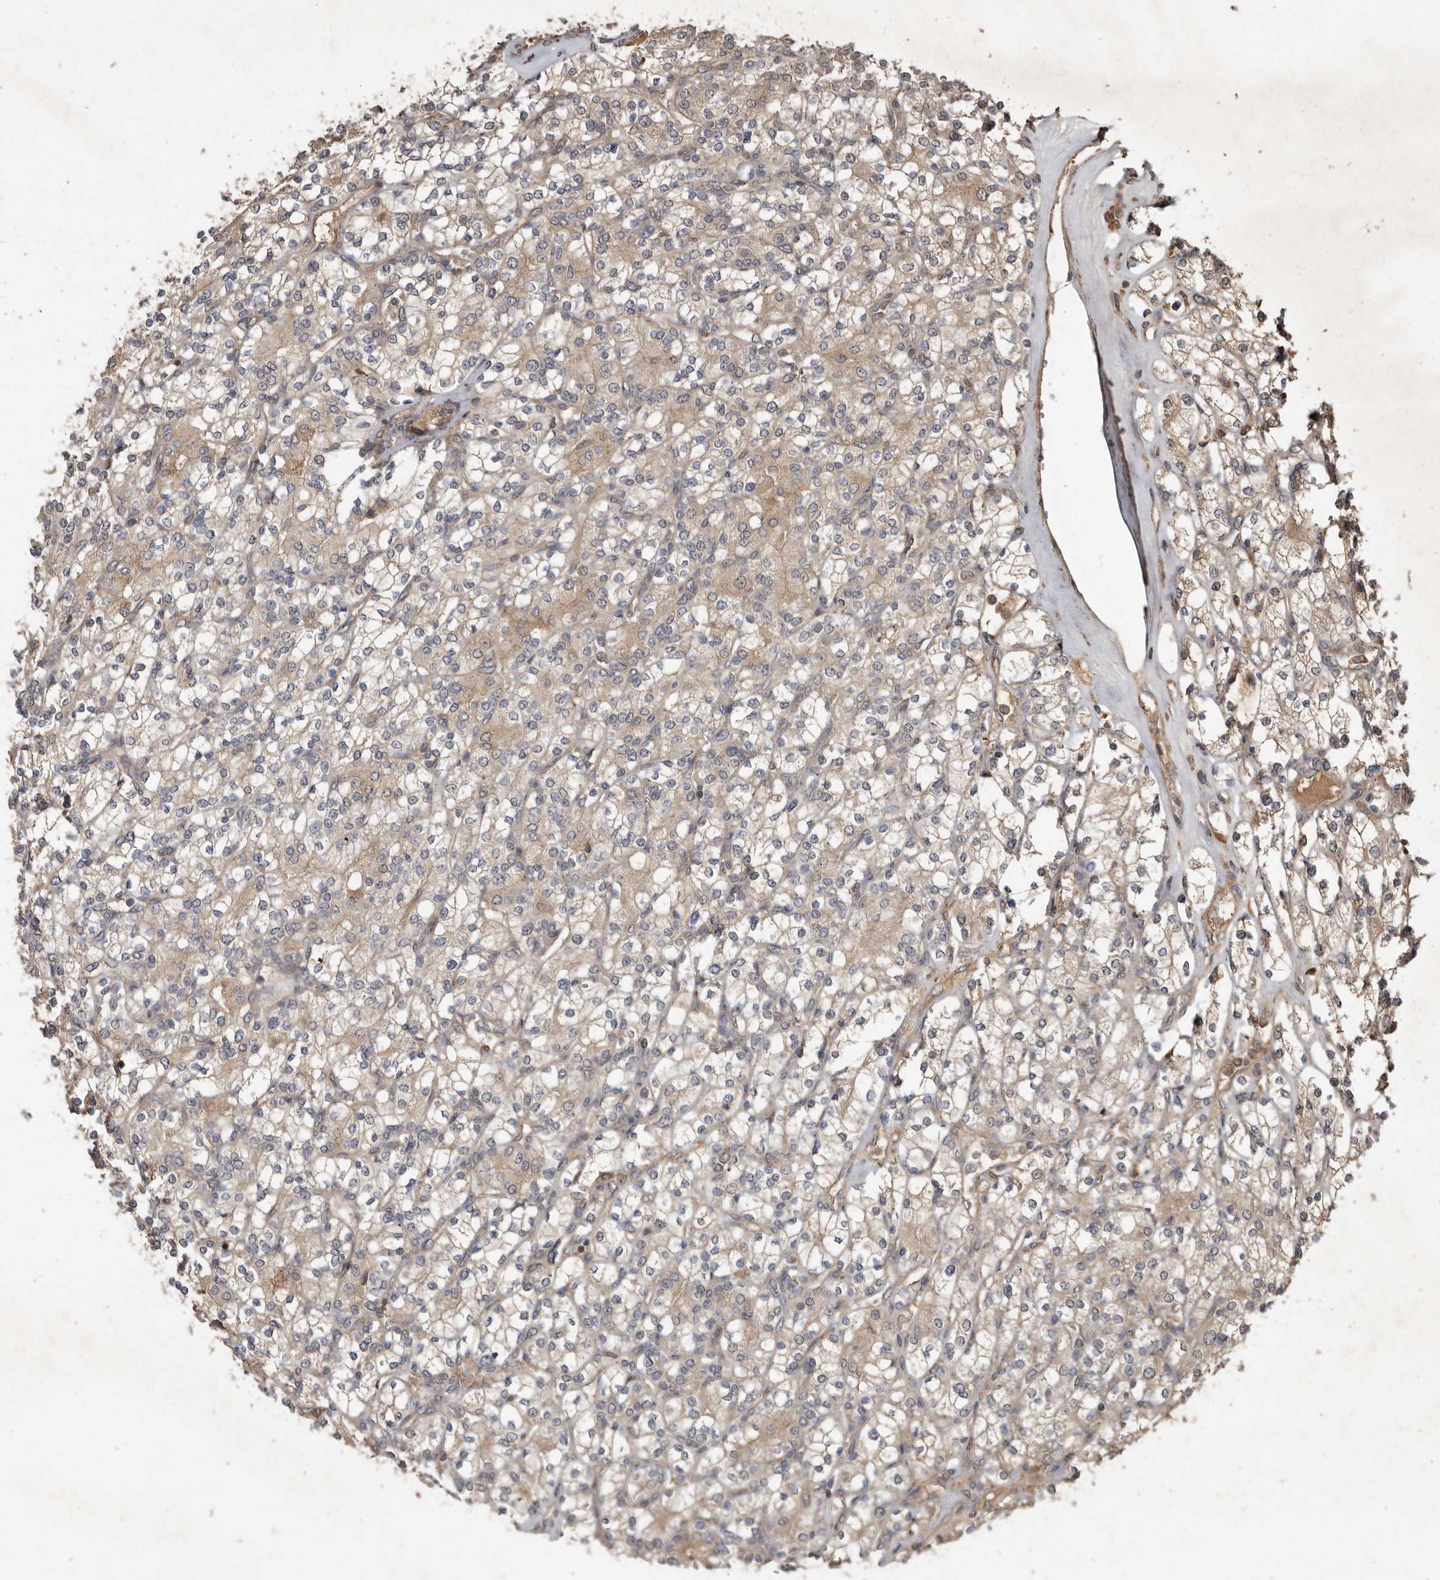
{"staining": {"intensity": "weak", "quantity": ">75%", "location": "cytoplasmic/membranous"}, "tissue": "renal cancer", "cell_type": "Tumor cells", "image_type": "cancer", "snomed": [{"axis": "morphology", "description": "Adenocarcinoma, NOS"}, {"axis": "topography", "description": "Kidney"}], "caption": "Adenocarcinoma (renal) tissue shows weak cytoplasmic/membranous expression in approximately >75% of tumor cells", "gene": "KIF26B", "patient": {"sex": "male", "age": 77}}